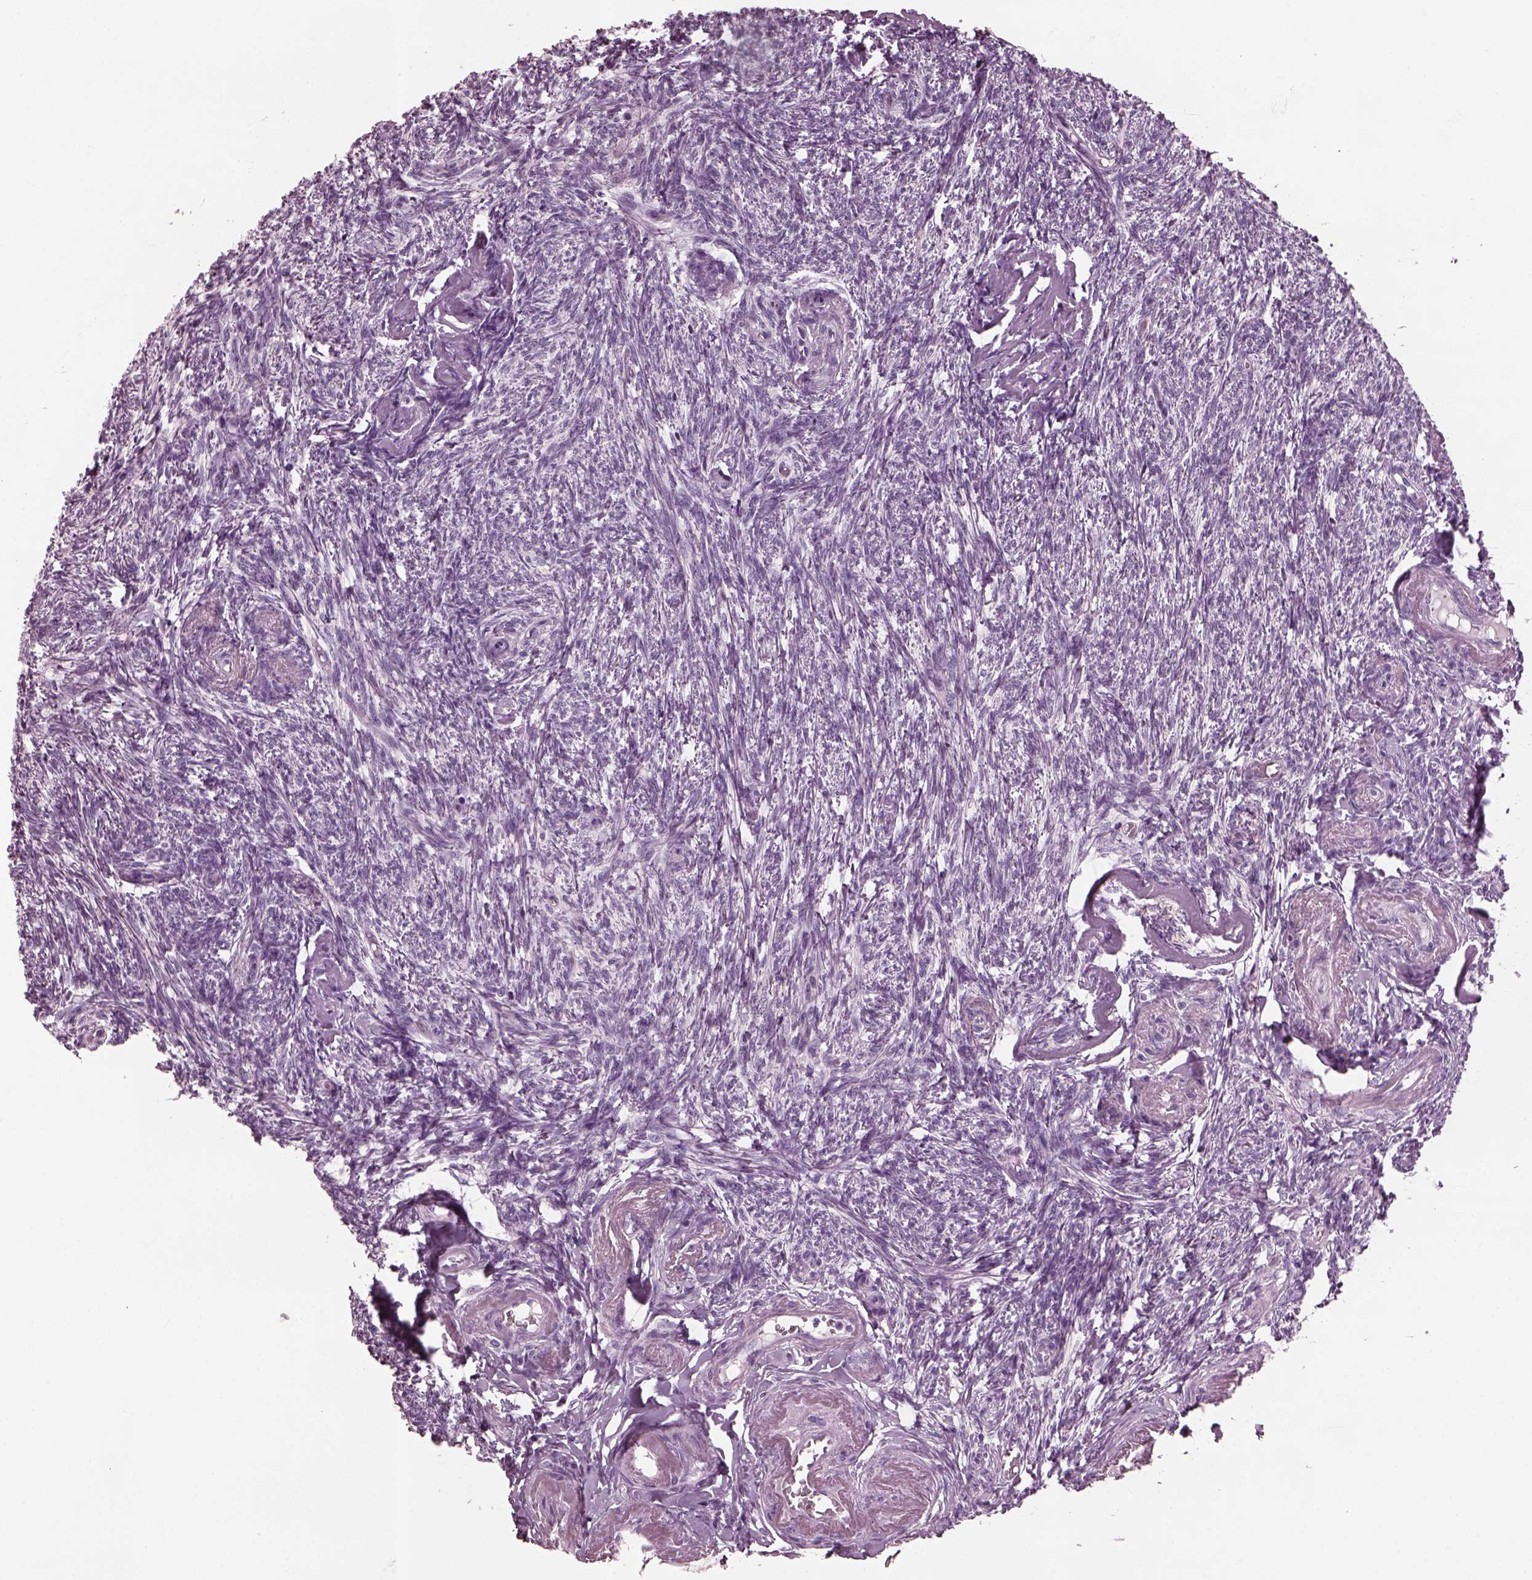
{"staining": {"intensity": "negative", "quantity": "none", "location": "none"}, "tissue": "ovary", "cell_type": "Follicle cells", "image_type": "normal", "snomed": [{"axis": "morphology", "description": "Normal tissue, NOS"}, {"axis": "topography", "description": "Ovary"}], "caption": "Follicle cells show no significant protein staining in normal ovary. (Stains: DAB (3,3'-diaminobenzidine) immunohistochemistry (IHC) with hematoxylin counter stain, Microscopy: brightfield microscopy at high magnification).", "gene": "SLC6A17", "patient": {"sex": "female", "age": 72}}